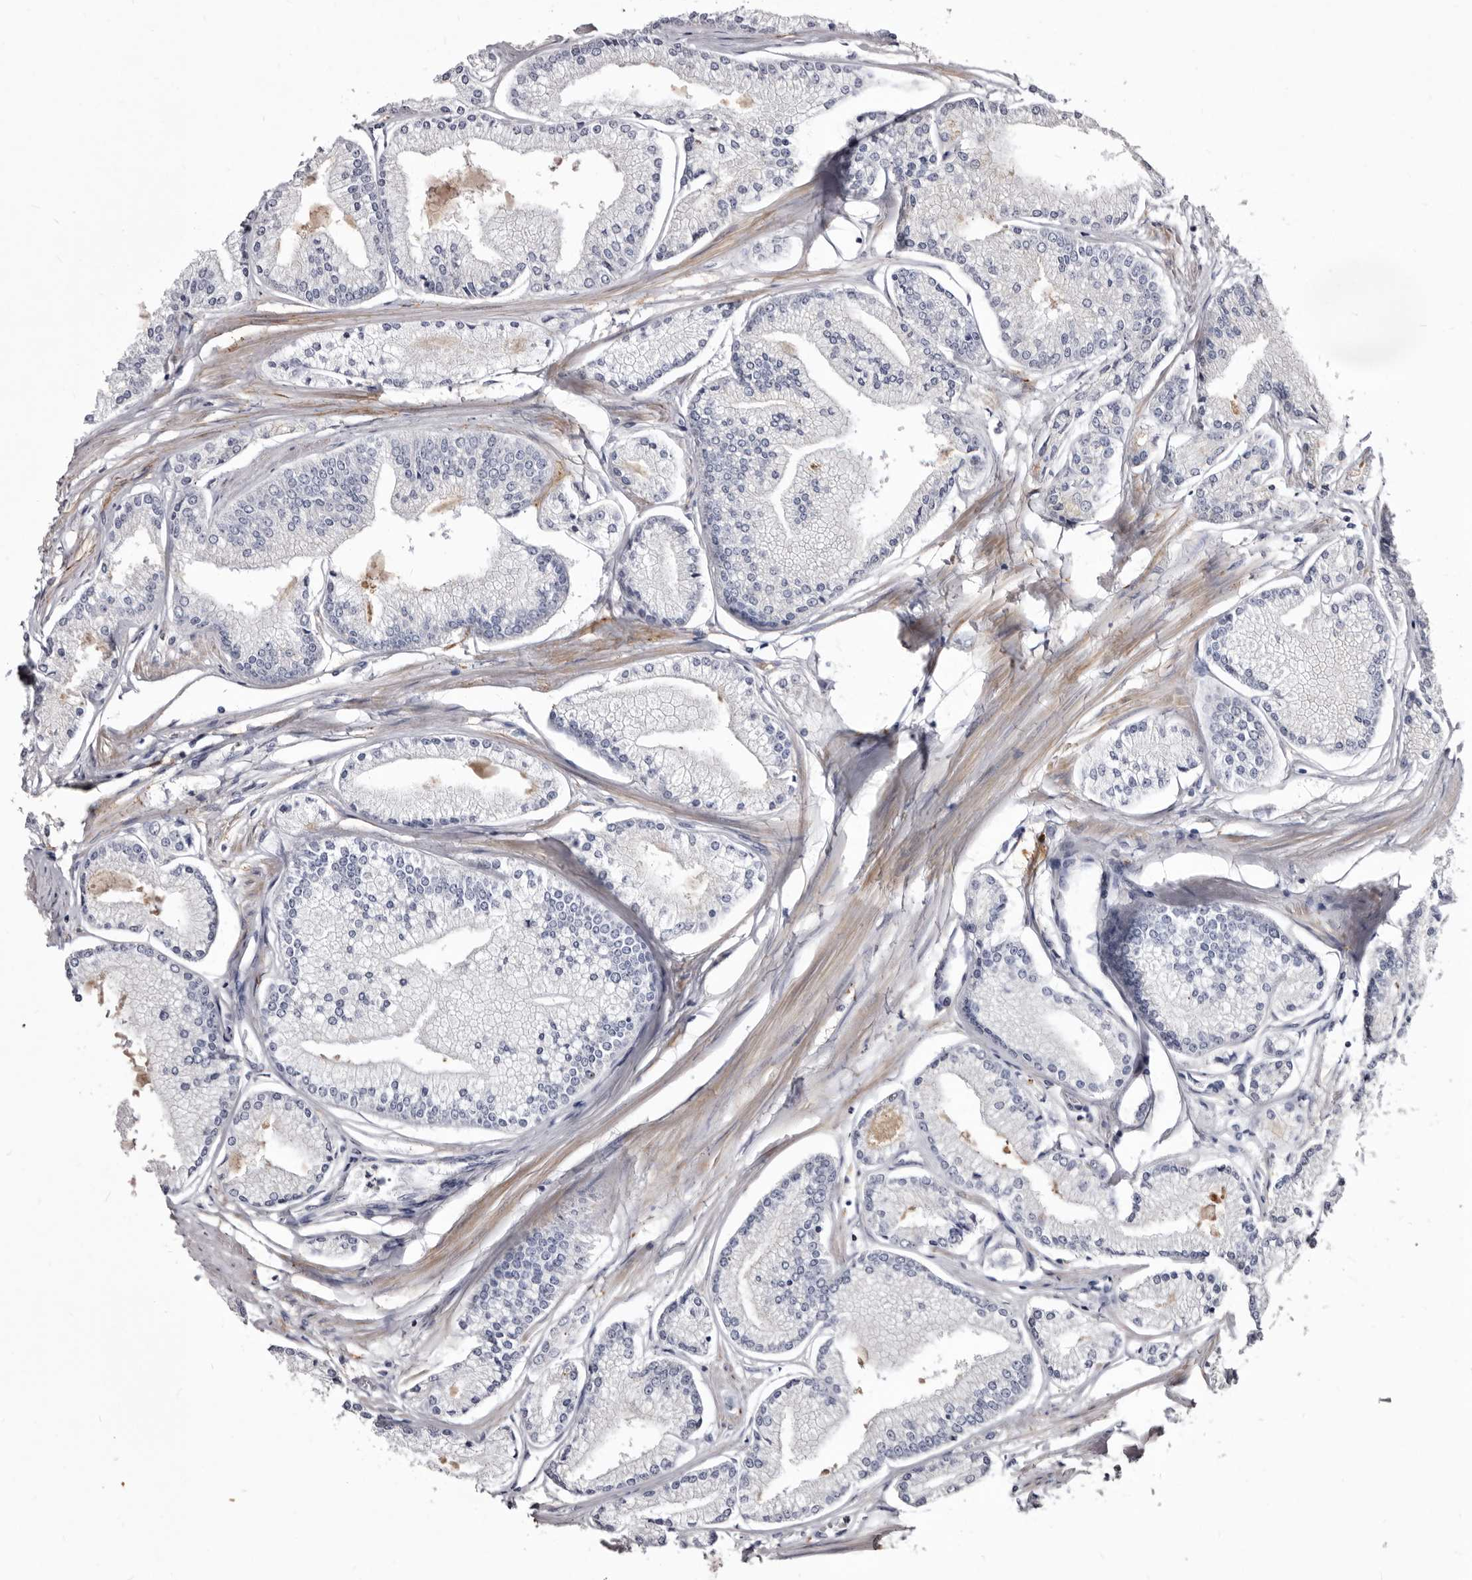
{"staining": {"intensity": "negative", "quantity": "none", "location": "none"}, "tissue": "prostate cancer", "cell_type": "Tumor cells", "image_type": "cancer", "snomed": [{"axis": "morphology", "description": "Adenocarcinoma, Low grade"}, {"axis": "topography", "description": "Prostate"}], "caption": "Prostate adenocarcinoma (low-grade) stained for a protein using IHC displays no expression tumor cells.", "gene": "AUNIP", "patient": {"sex": "male", "age": 52}}